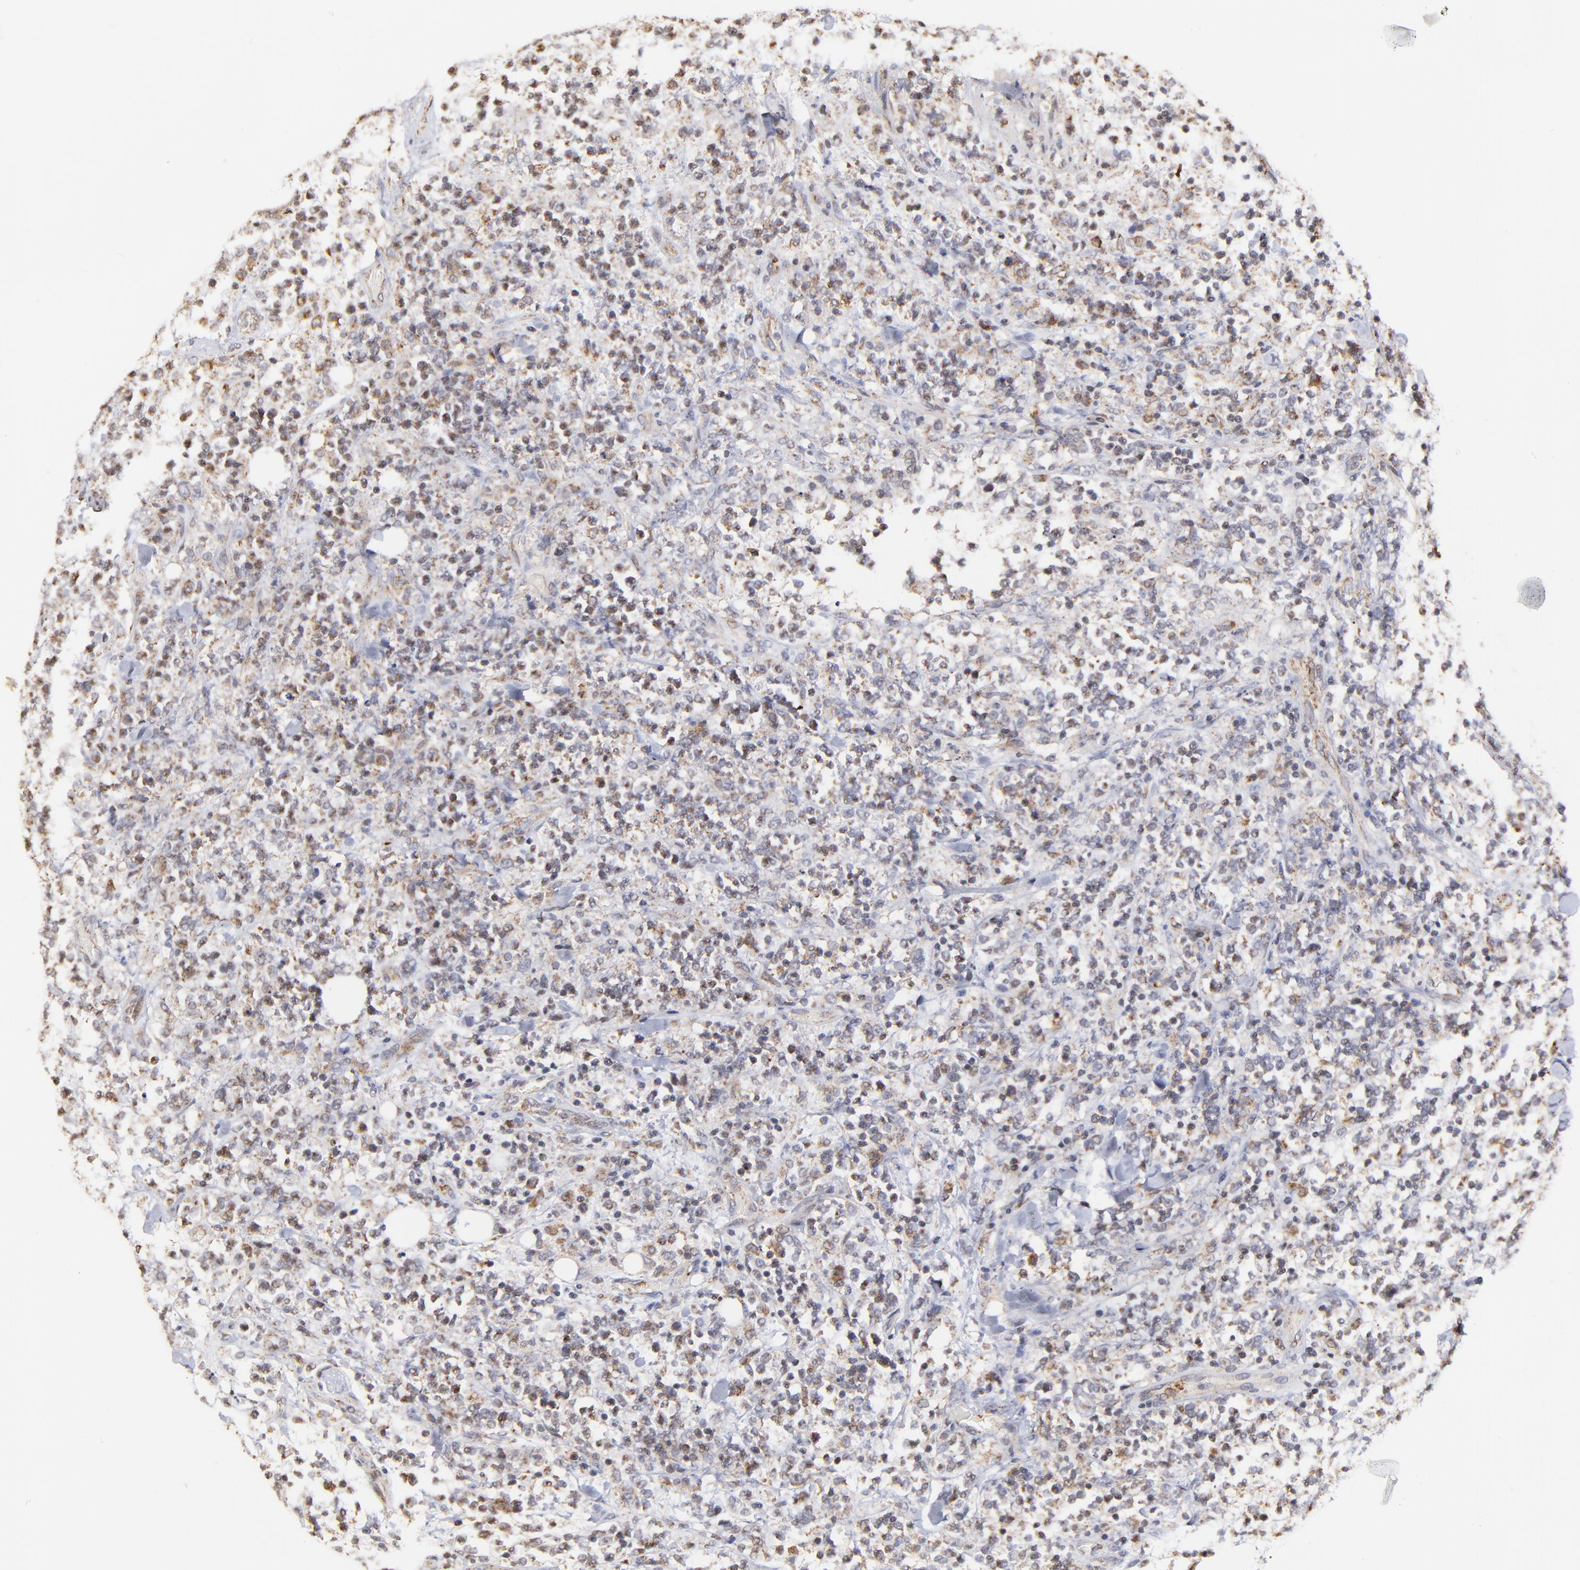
{"staining": {"intensity": "moderate", "quantity": "<25%", "location": "cytoplasmic/membranous"}, "tissue": "lymphoma", "cell_type": "Tumor cells", "image_type": "cancer", "snomed": [{"axis": "morphology", "description": "Malignant lymphoma, non-Hodgkin's type, High grade"}, {"axis": "topography", "description": "Soft tissue"}], "caption": "Immunohistochemistry image of neoplastic tissue: human high-grade malignant lymphoma, non-Hodgkin's type stained using immunohistochemistry (IHC) shows low levels of moderate protein expression localized specifically in the cytoplasmic/membranous of tumor cells, appearing as a cytoplasmic/membranous brown color.", "gene": "MAP2K7", "patient": {"sex": "male", "age": 18}}